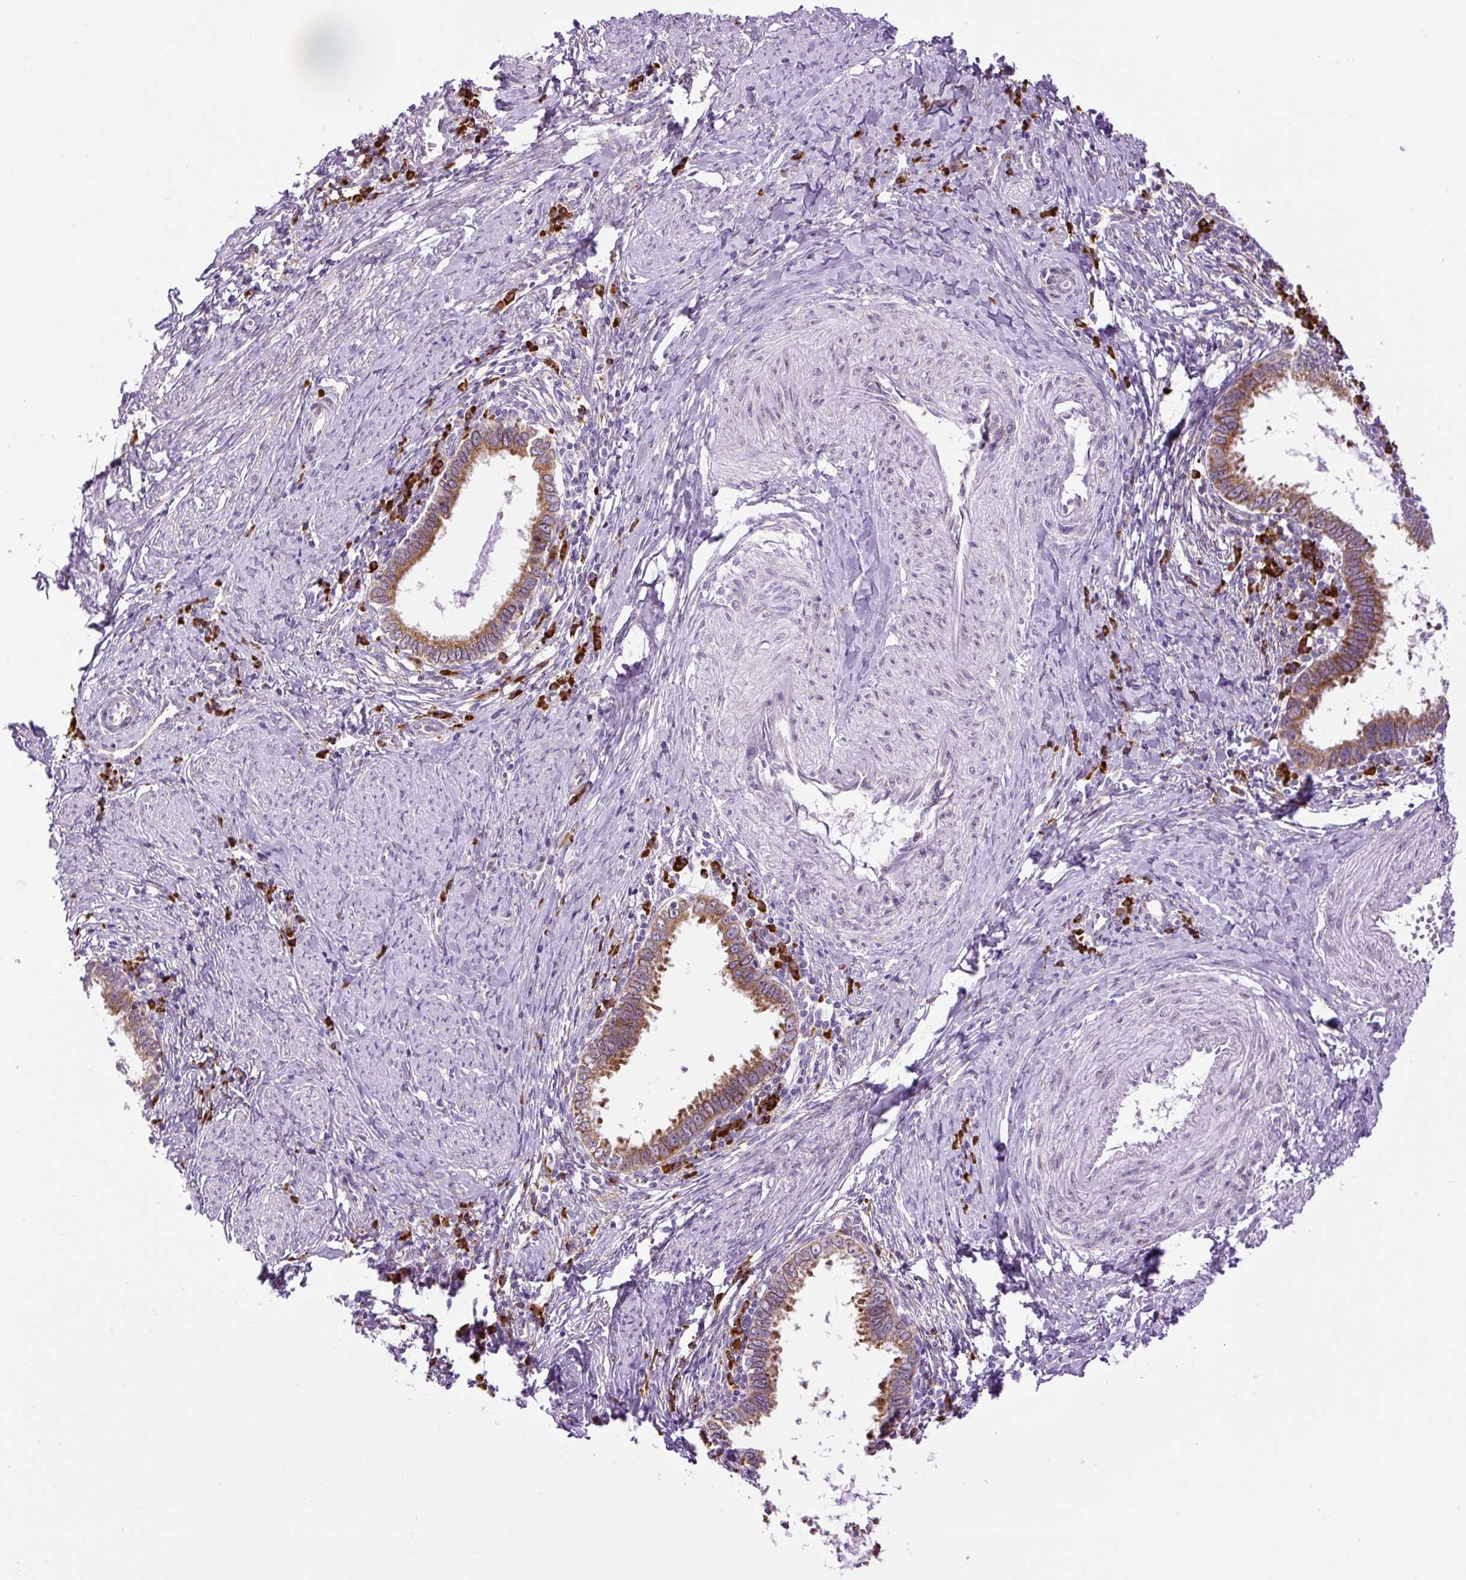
{"staining": {"intensity": "moderate", "quantity": ">75%", "location": "cytoplasmic/membranous"}, "tissue": "cervical cancer", "cell_type": "Tumor cells", "image_type": "cancer", "snomed": [{"axis": "morphology", "description": "Adenocarcinoma, NOS"}, {"axis": "topography", "description": "Cervix"}], "caption": "Protein expression analysis of human cervical adenocarcinoma reveals moderate cytoplasmic/membranous staining in approximately >75% of tumor cells.", "gene": "DDOST", "patient": {"sex": "female", "age": 36}}